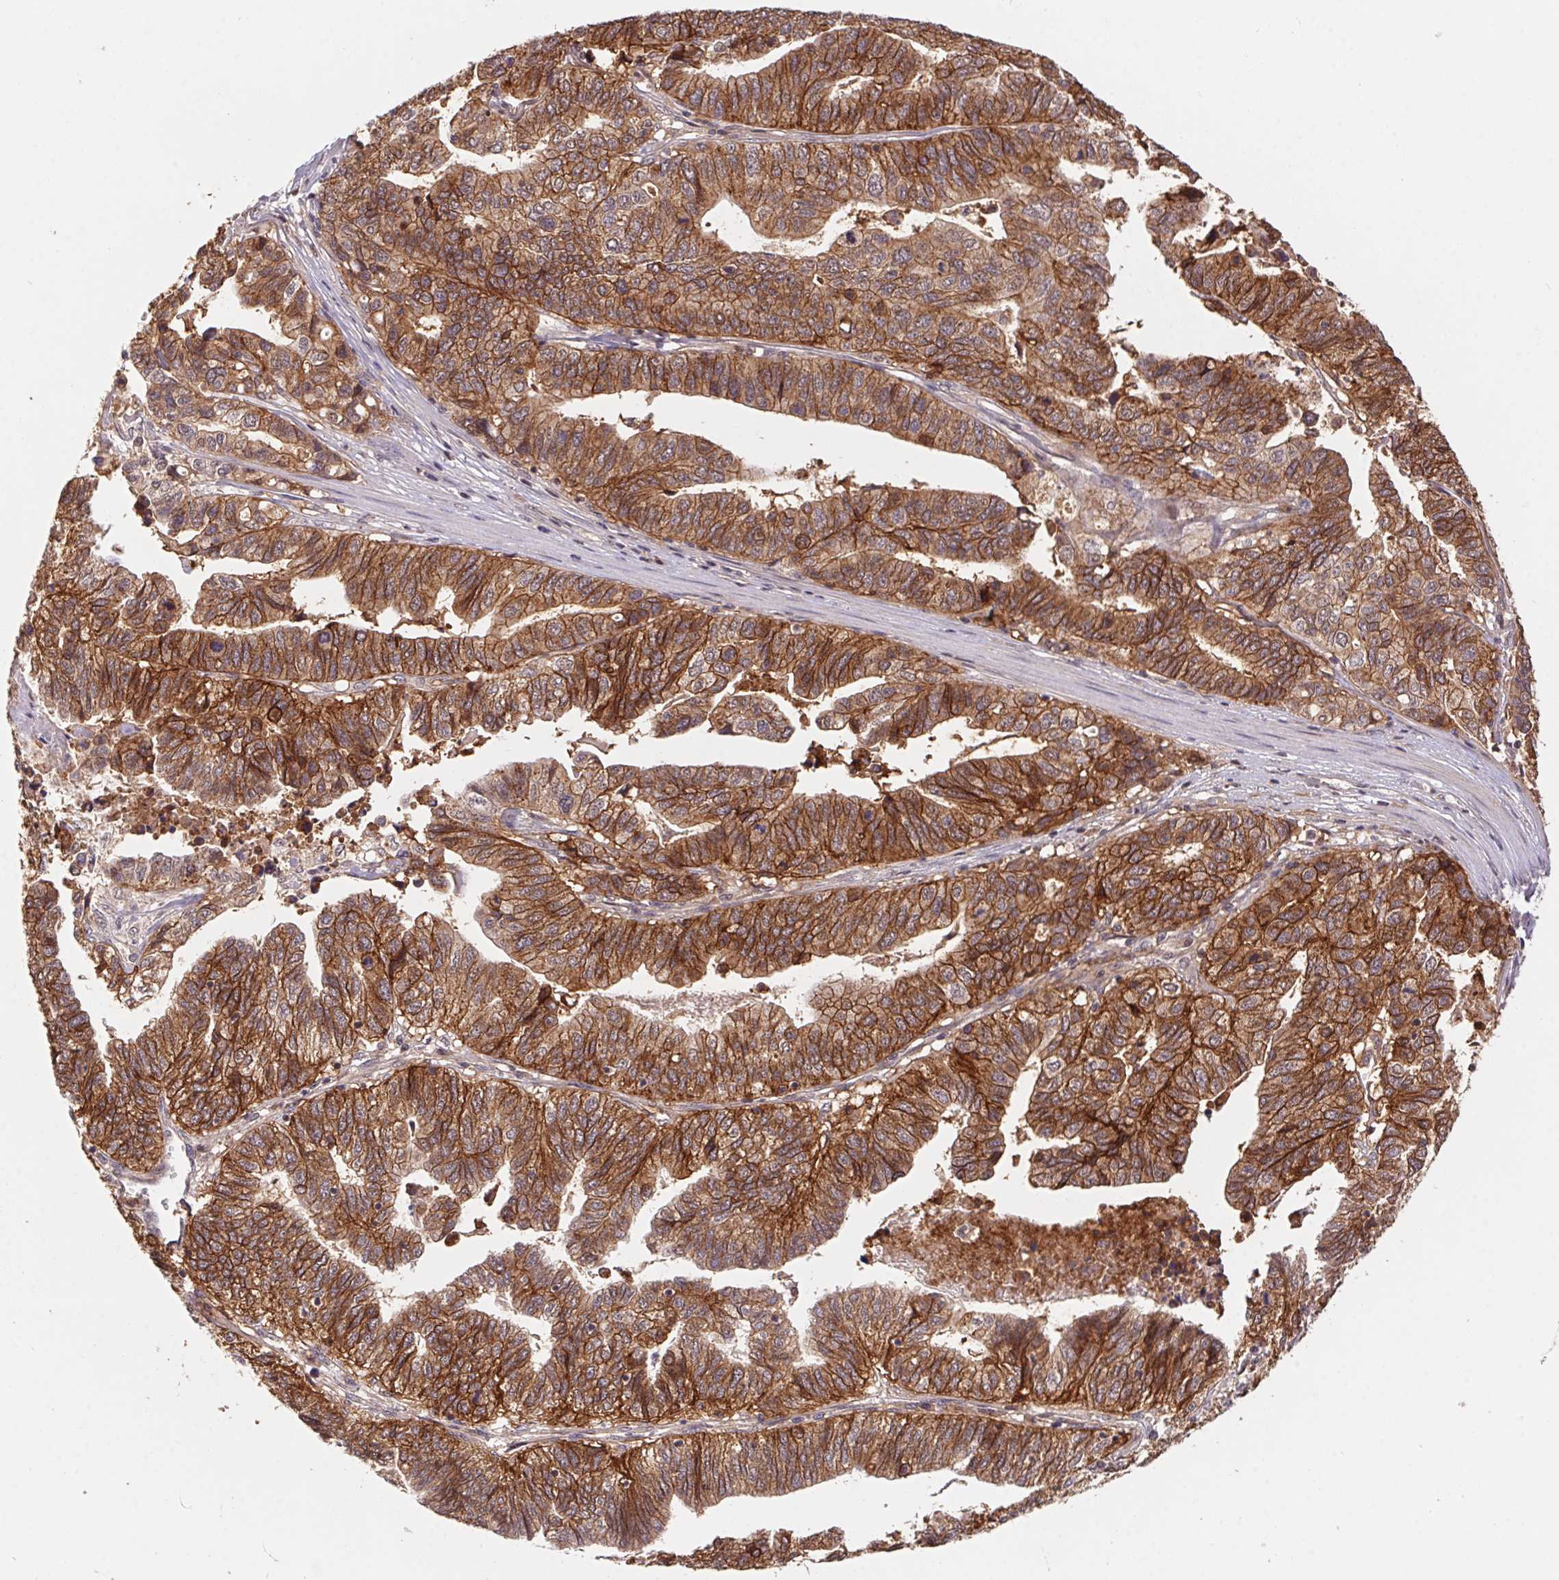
{"staining": {"intensity": "strong", "quantity": "25%-75%", "location": "cytoplasmic/membranous"}, "tissue": "stomach cancer", "cell_type": "Tumor cells", "image_type": "cancer", "snomed": [{"axis": "morphology", "description": "Adenocarcinoma, NOS"}, {"axis": "topography", "description": "Stomach, upper"}], "caption": "Immunohistochemistry micrograph of neoplastic tissue: human stomach adenocarcinoma stained using immunohistochemistry (IHC) demonstrates high levels of strong protein expression localized specifically in the cytoplasmic/membranous of tumor cells, appearing as a cytoplasmic/membranous brown color.", "gene": "SLC52A2", "patient": {"sex": "female", "age": 67}}